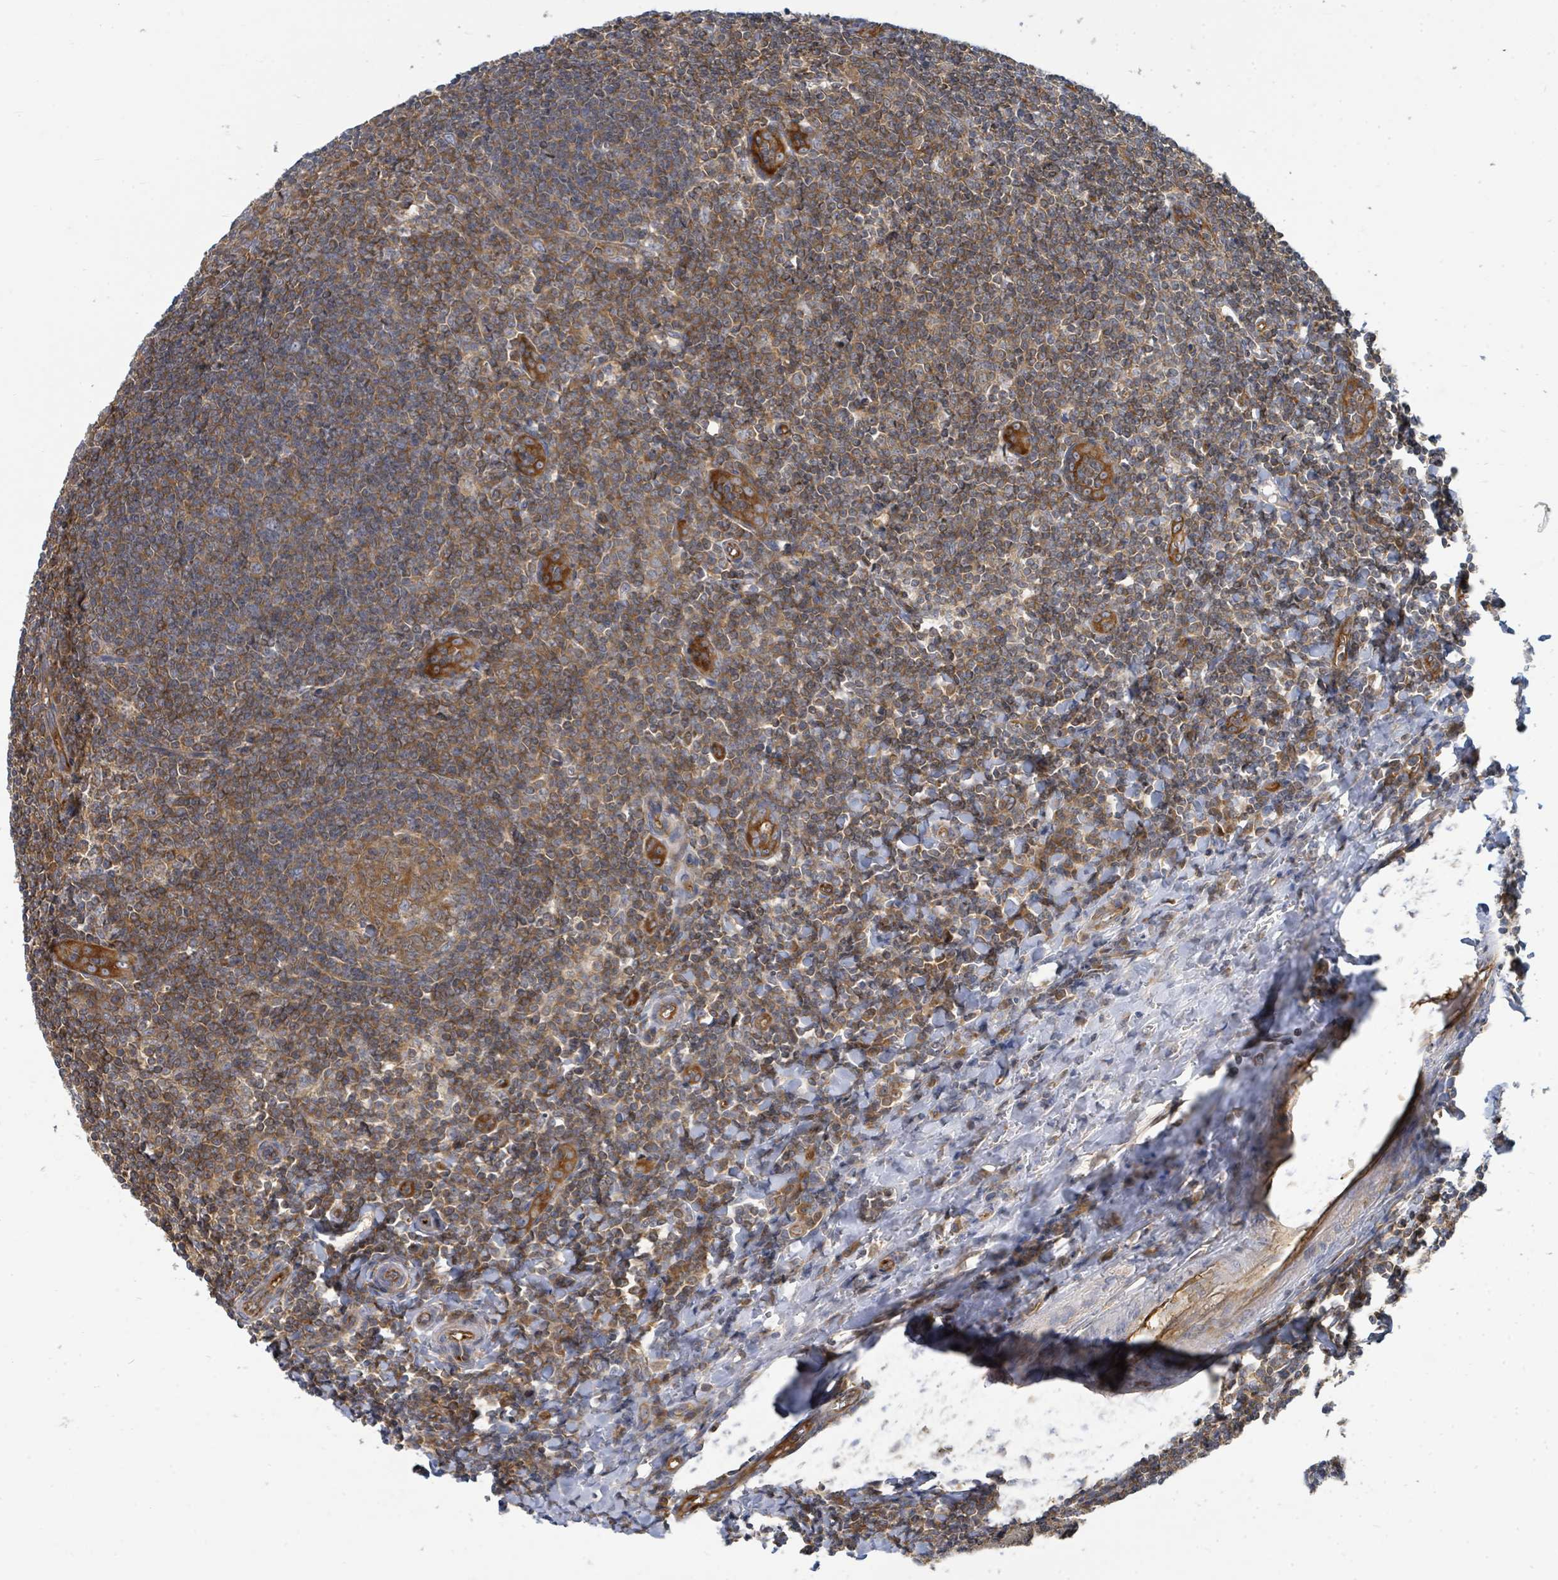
{"staining": {"intensity": "moderate", "quantity": ">75%", "location": "cytoplasmic/membranous"}, "tissue": "tonsil", "cell_type": "Germinal center cells", "image_type": "normal", "snomed": [{"axis": "morphology", "description": "Normal tissue, NOS"}, {"axis": "topography", "description": "Tonsil"}], "caption": "Tonsil stained for a protein exhibits moderate cytoplasmic/membranous positivity in germinal center cells. (Brightfield microscopy of DAB IHC at high magnification).", "gene": "BOLA2B", "patient": {"sex": "male", "age": 27}}